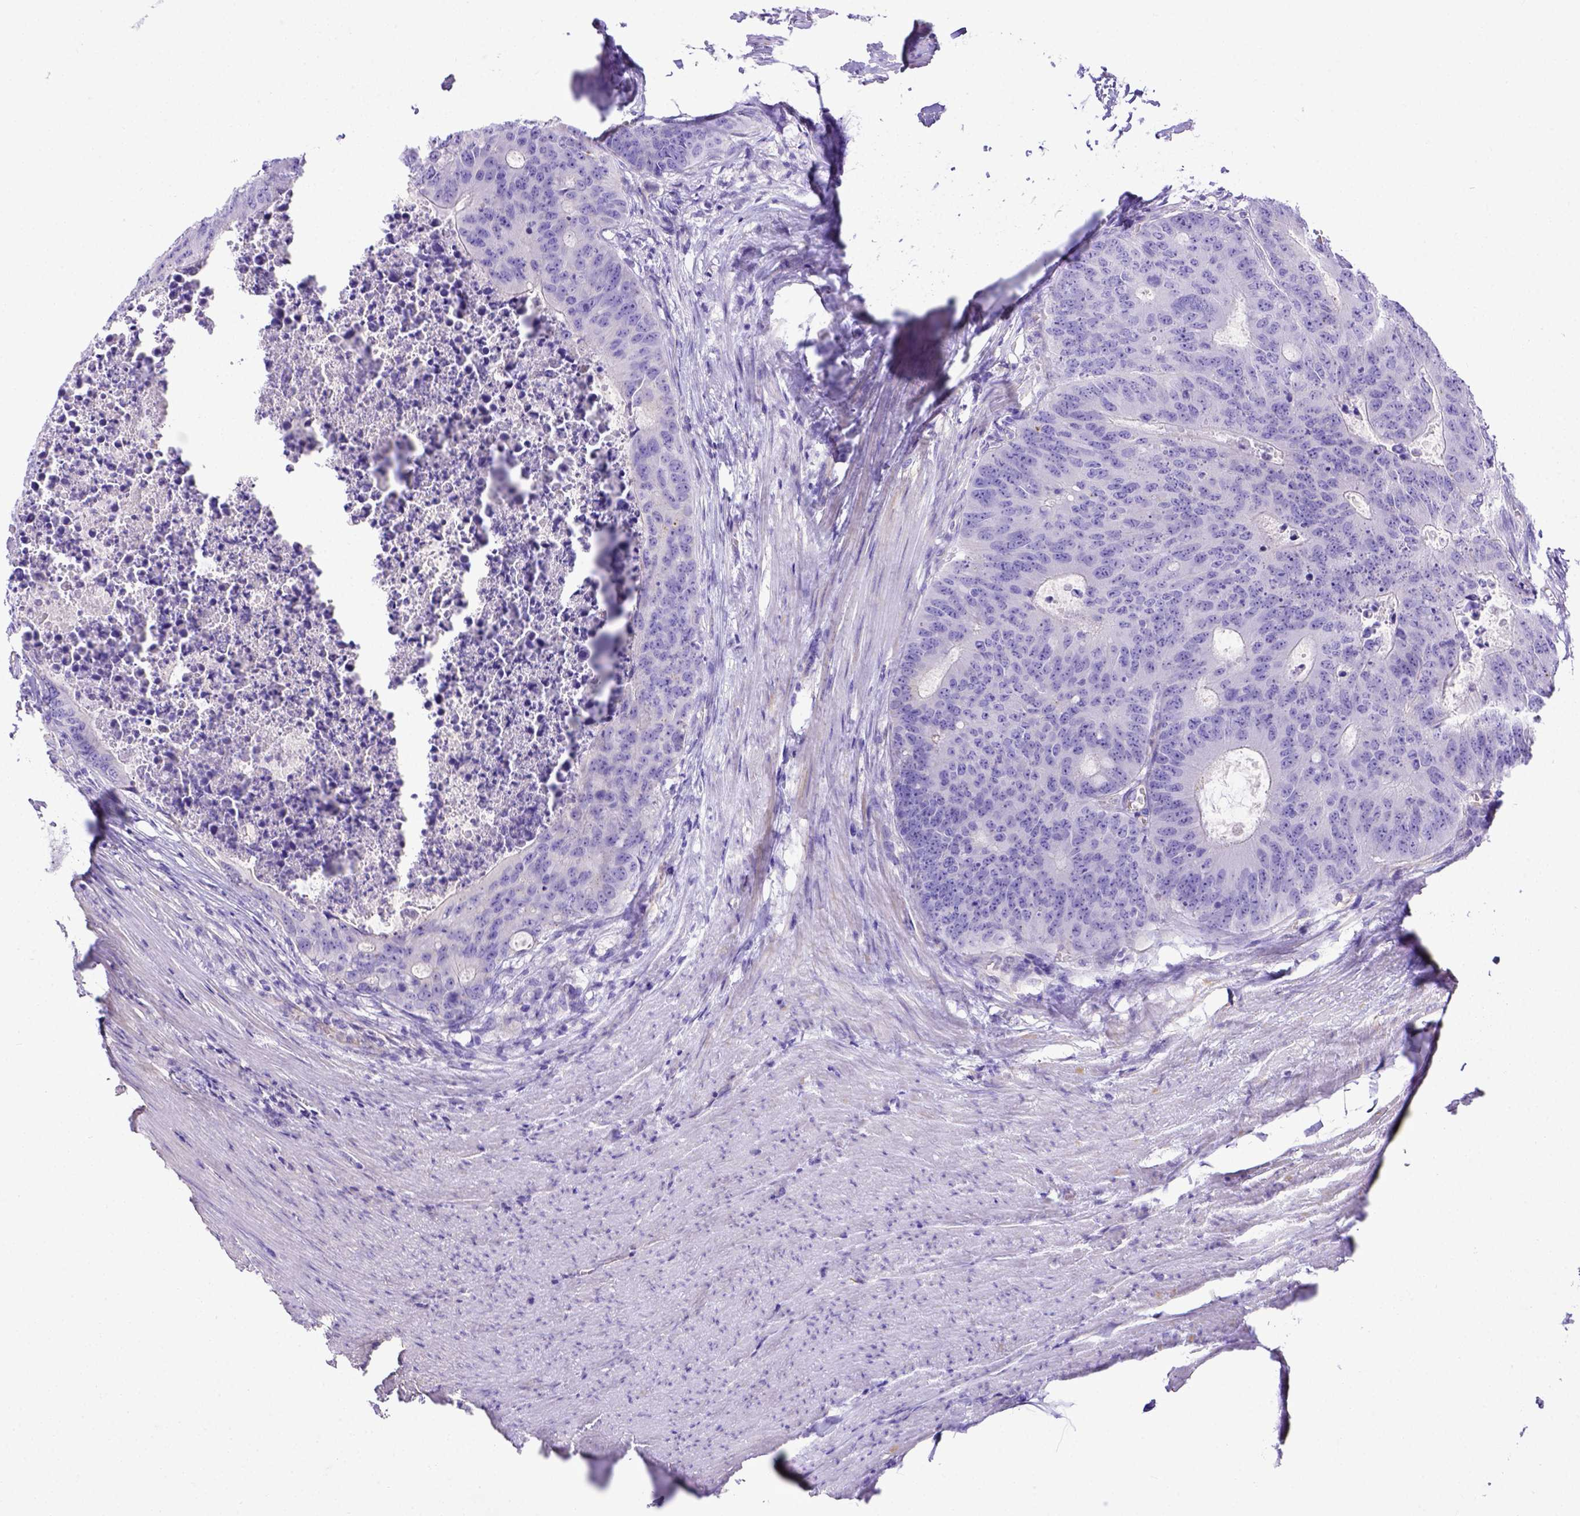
{"staining": {"intensity": "negative", "quantity": "none", "location": "none"}, "tissue": "colorectal cancer", "cell_type": "Tumor cells", "image_type": "cancer", "snomed": [{"axis": "morphology", "description": "Adenocarcinoma, NOS"}, {"axis": "topography", "description": "Colon"}], "caption": "Adenocarcinoma (colorectal) was stained to show a protein in brown. There is no significant expression in tumor cells. (DAB IHC with hematoxylin counter stain).", "gene": "LRRC18", "patient": {"sex": "male", "age": 67}}